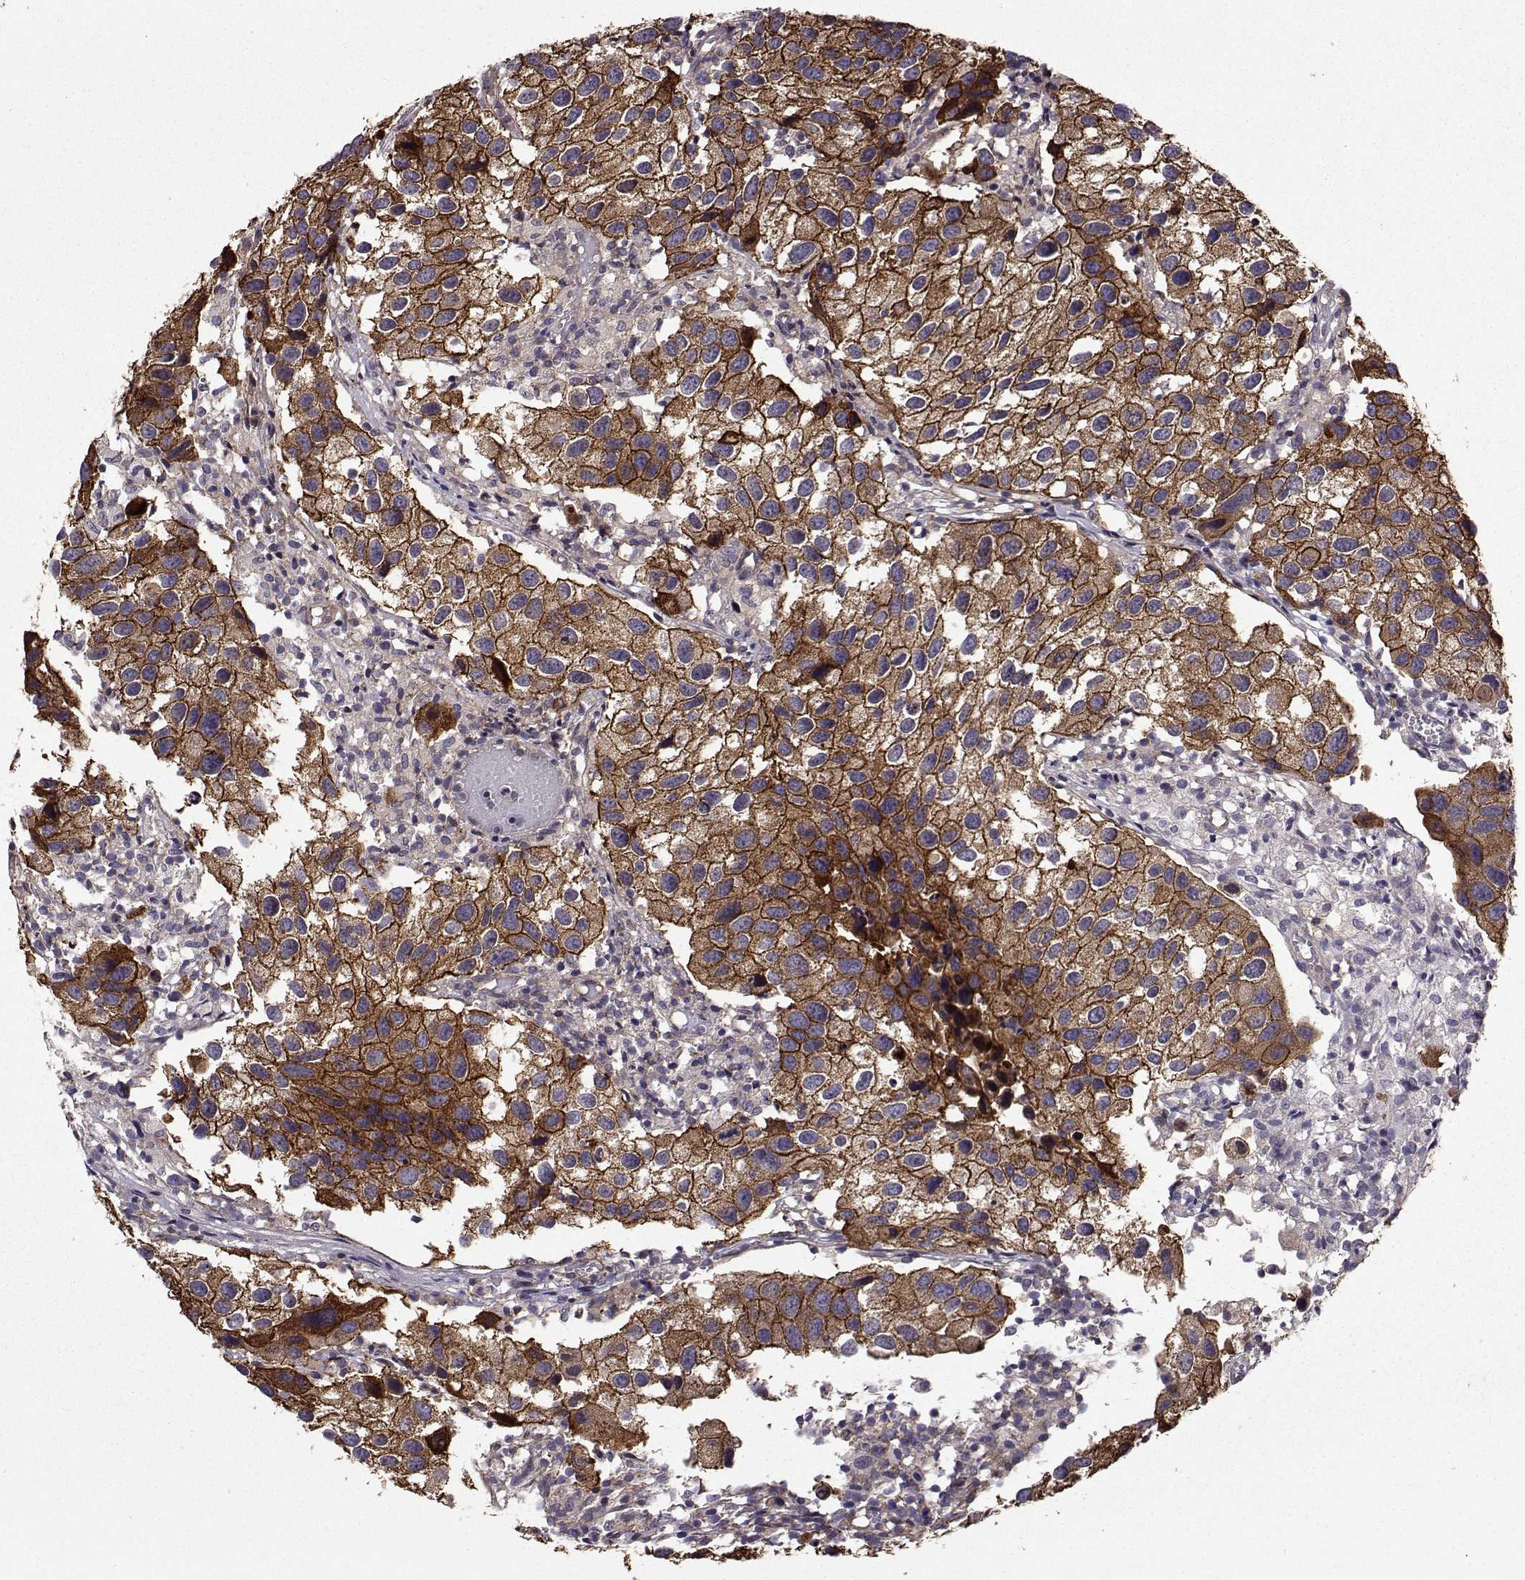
{"staining": {"intensity": "strong", "quantity": ">75%", "location": "cytoplasmic/membranous"}, "tissue": "urothelial cancer", "cell_type": "Tumor cells", "image_type": "cancer", "snomed": [{"axis": "morphology", "description": "Urothelial carcinoma, High grade"}, {"axis": "topography", "description": "Urinary bladder"}], "caption": "The histopathology image demonstrates a brown stain indicating the presence of a protein in the cytoplasmic/membranous of tumor cells in urothelial cancer.", "gene": "ITGB8", "patient": {"sex": "male", "age": 79}}